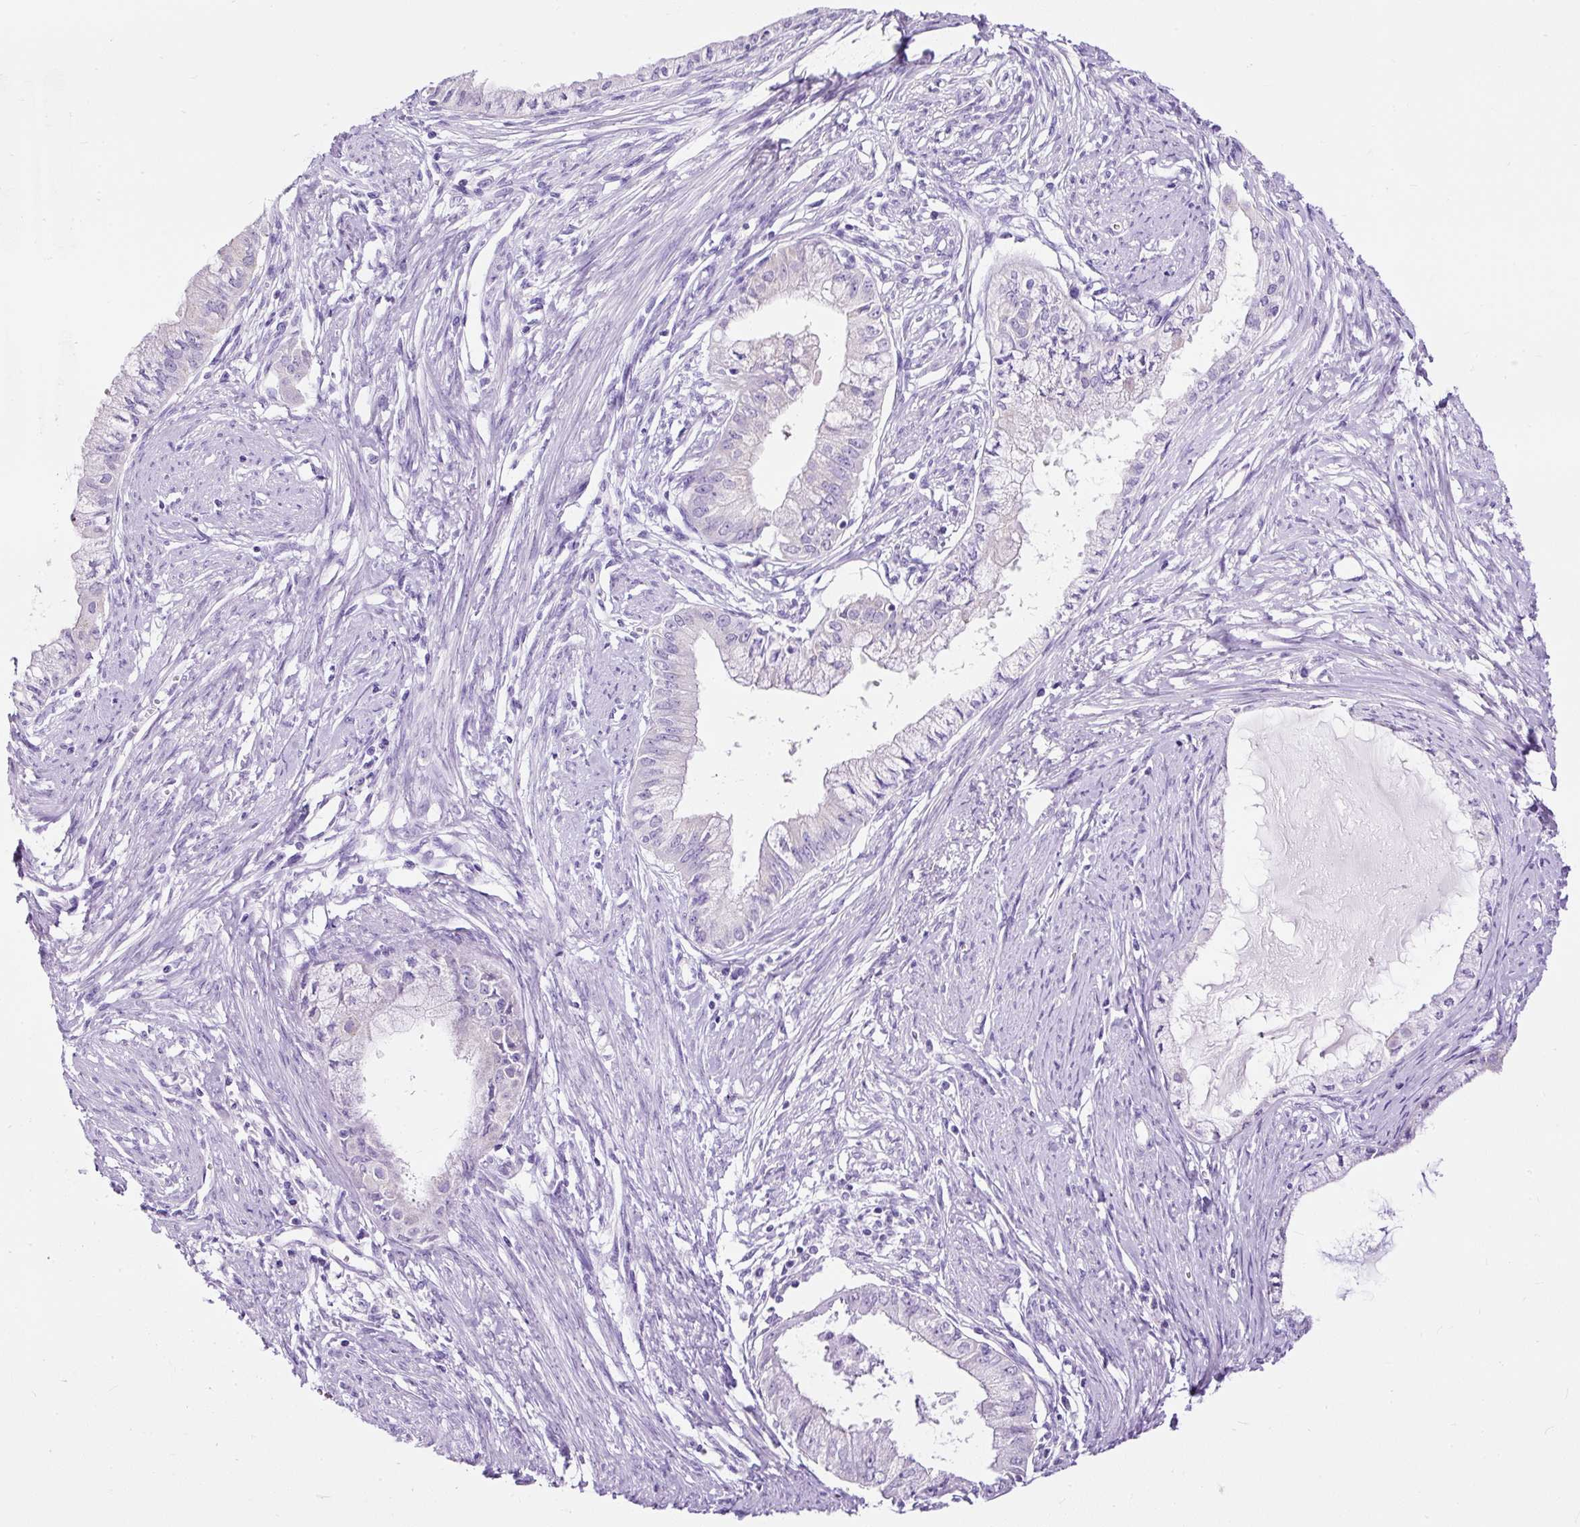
{"staining": {"intensity": "negative", "quantity": "none", "location": "none"}, "tissue": "endometrial cancer", "cell_type": "Tumor cells", "image_type": "cancer", "snomed": [{"axis": "morphology", "description": "Adenocarcinoma, NOS"}, {"axis": "topography", "description": "Endometrium"}], "caption": "This is a micrograph of immunohistochemistry (IHC) staining of endometrial adenocarcinoma, which shows no expression in tumor cells. The staining is performed using DAB brown chromogen with nuclei counter-stained in using hematoxylin.", "gene": "STOX2", "patient": {"sex": "female", "age": 76}}